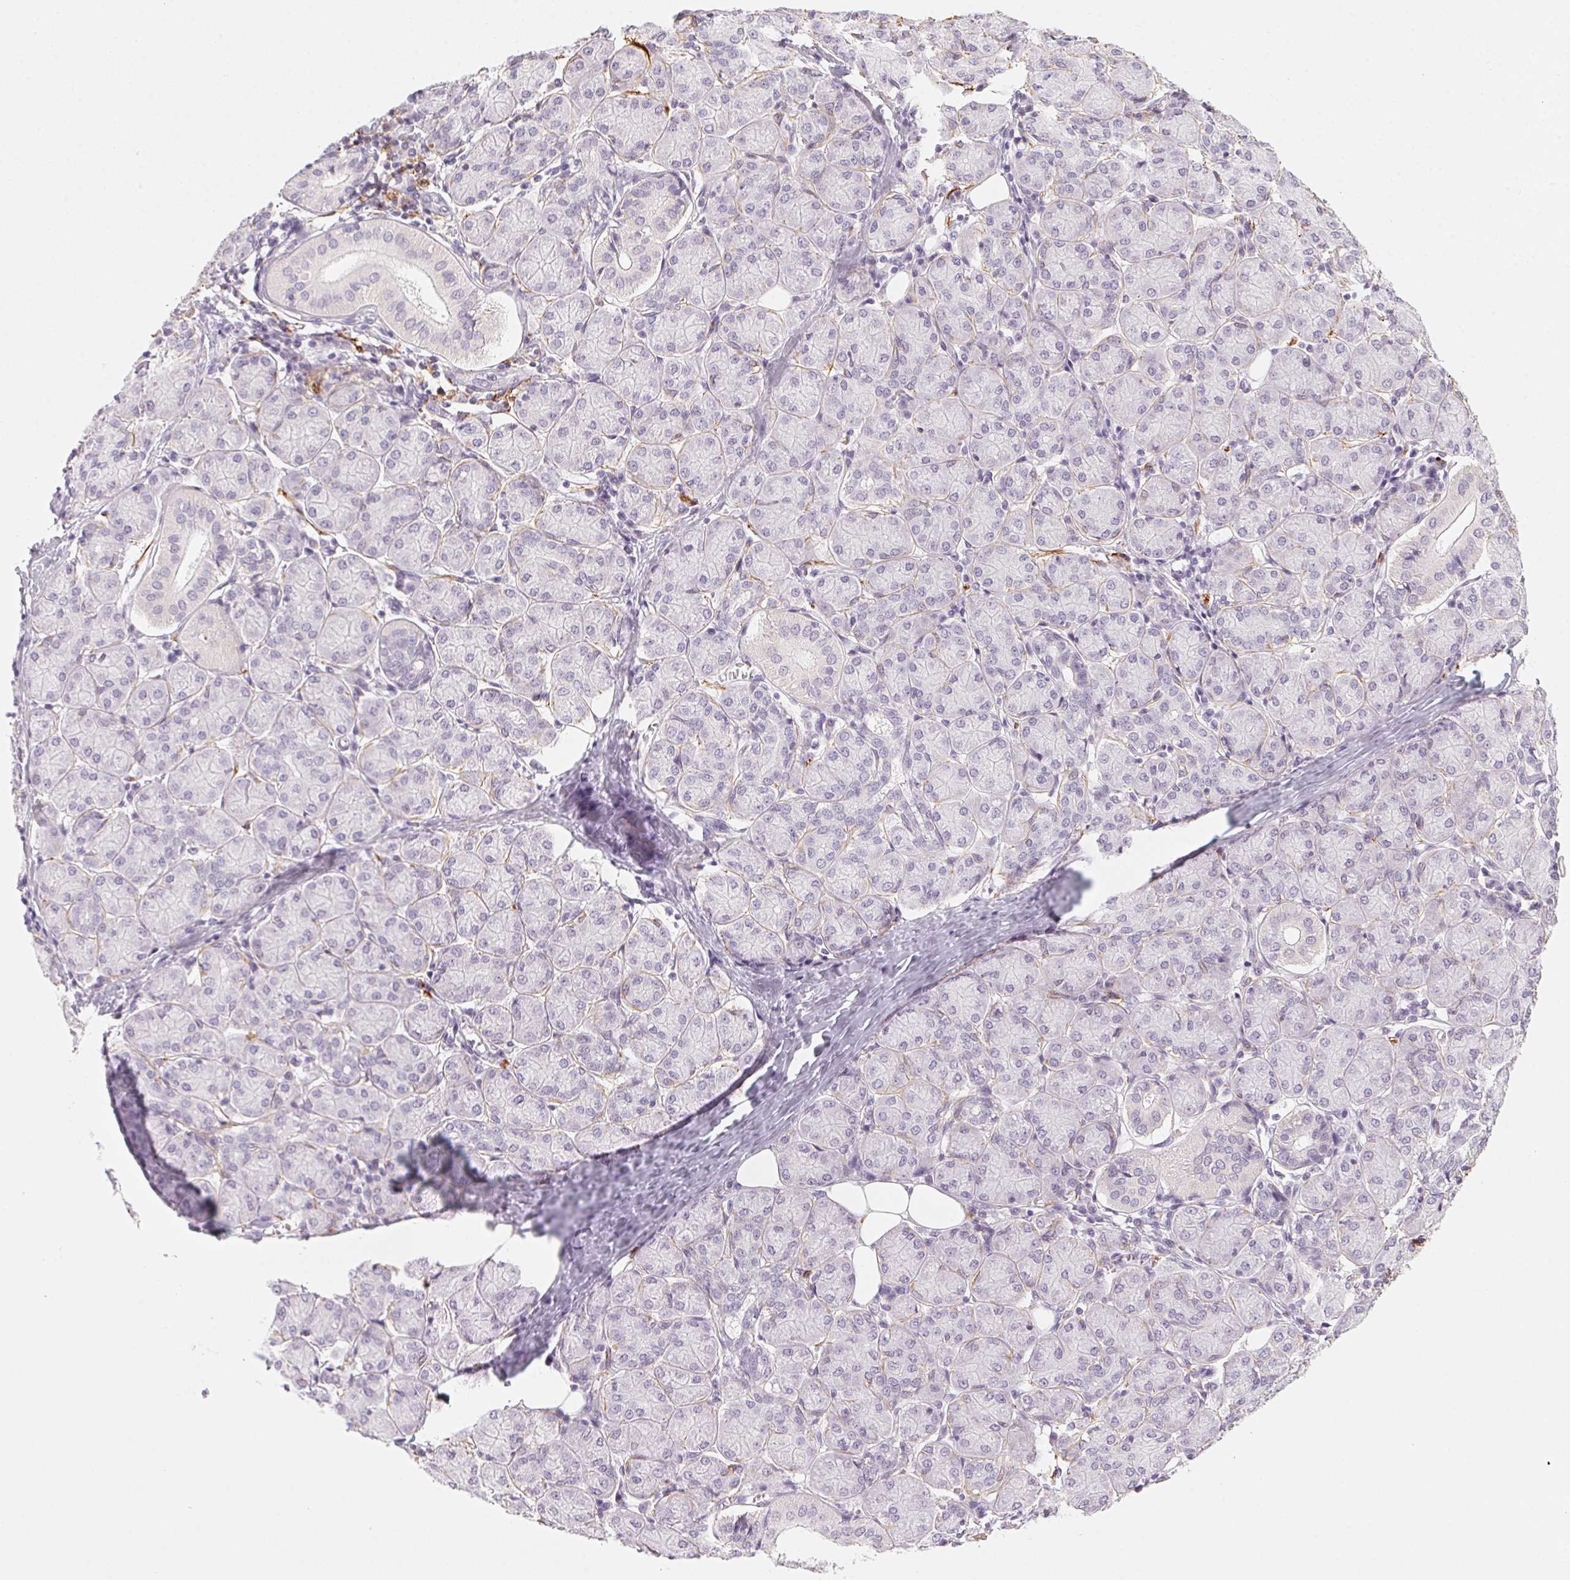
{"staining": {"intensity": "negative", "quantity": "none", "location": "none"}, "tissue": "salivary gland", "cell_type": "Glandular cells", "image_type": "normal", "snomed": [{"axis": "morphology", "description": "Normal tissue, NOS"}, {"axis": "morphology", "description": "Inflammation, NOS"}, {"axis": "topography", "description": "Lymph node"}, {"axis": "topography", "description": "Salivary gland"}], "caption": "Protein analysis of normal salivary gland demonstrates no significant positivity in glandular cells. (DAB IHC visualized using brightfield microscopy, high magnification).", "gene": "PRPH", "patient": {"sex": "male", "age": 3}}